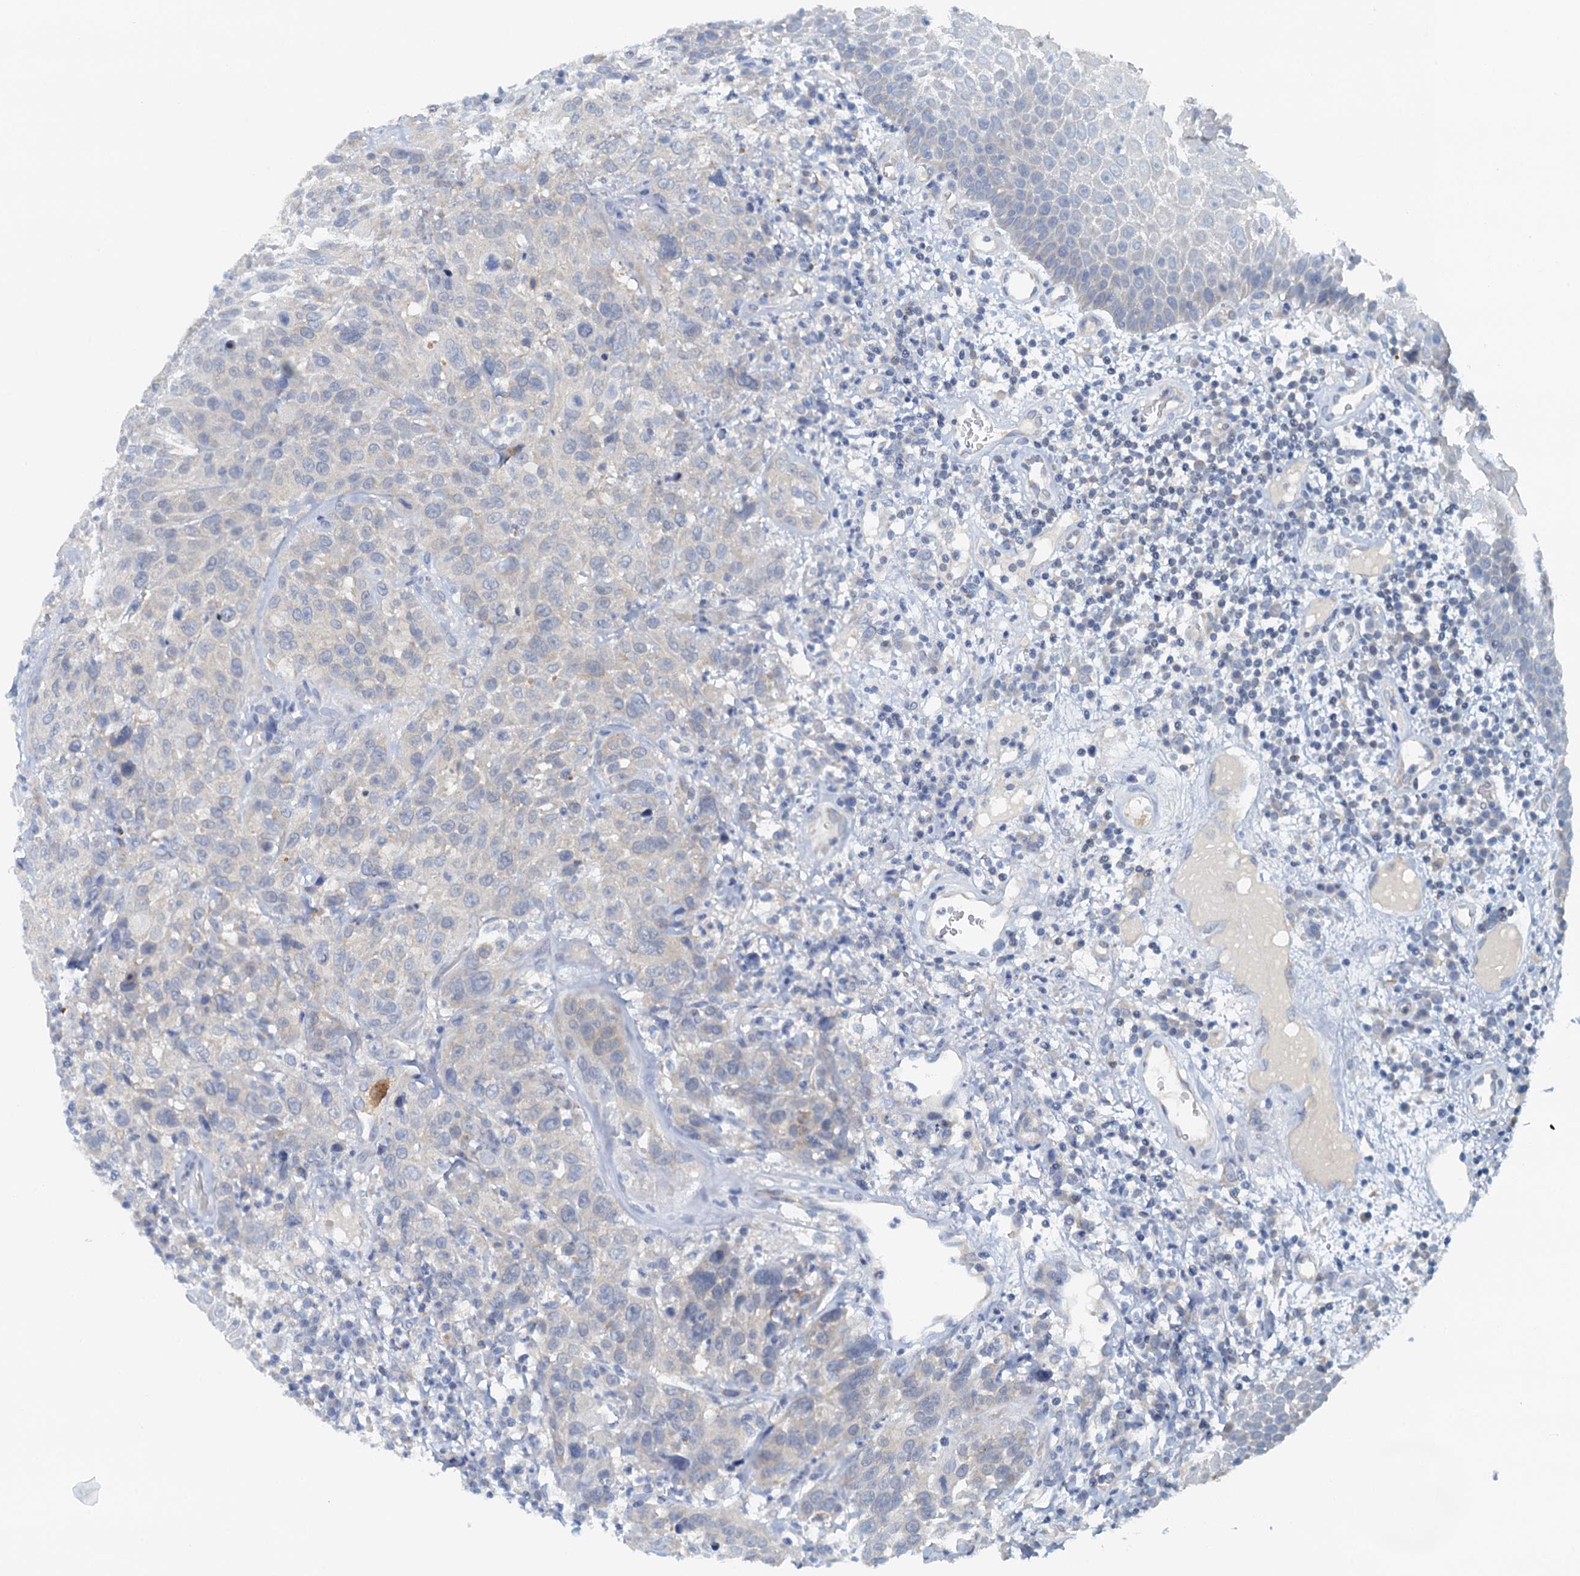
{"staining": {"intensity": "negative", "quantity": "none", "location": "none"}, "tissue": "oral mucosa", "cell_type": "Squamous epithelial cells", "image_type": "normal", "snomed": [{"axis": "morphology", "description": "Normal tissue, NOS"}, {"axis": "topography", "description": "Skeletal muscle"}, {"axis": "topography", "description": "Oral tissue"}, {"axis": "topography", "description": "Salivary gland"}, {"axis": "topography", "description": "Peripheral nerve tissue"}], "caption": "A histopathology image of oral mucosa stained for a protein shows no brown staining in squamous epithelial cells.", "gene": "DTD1", "patient": {"sex": "male", "age": 54}}